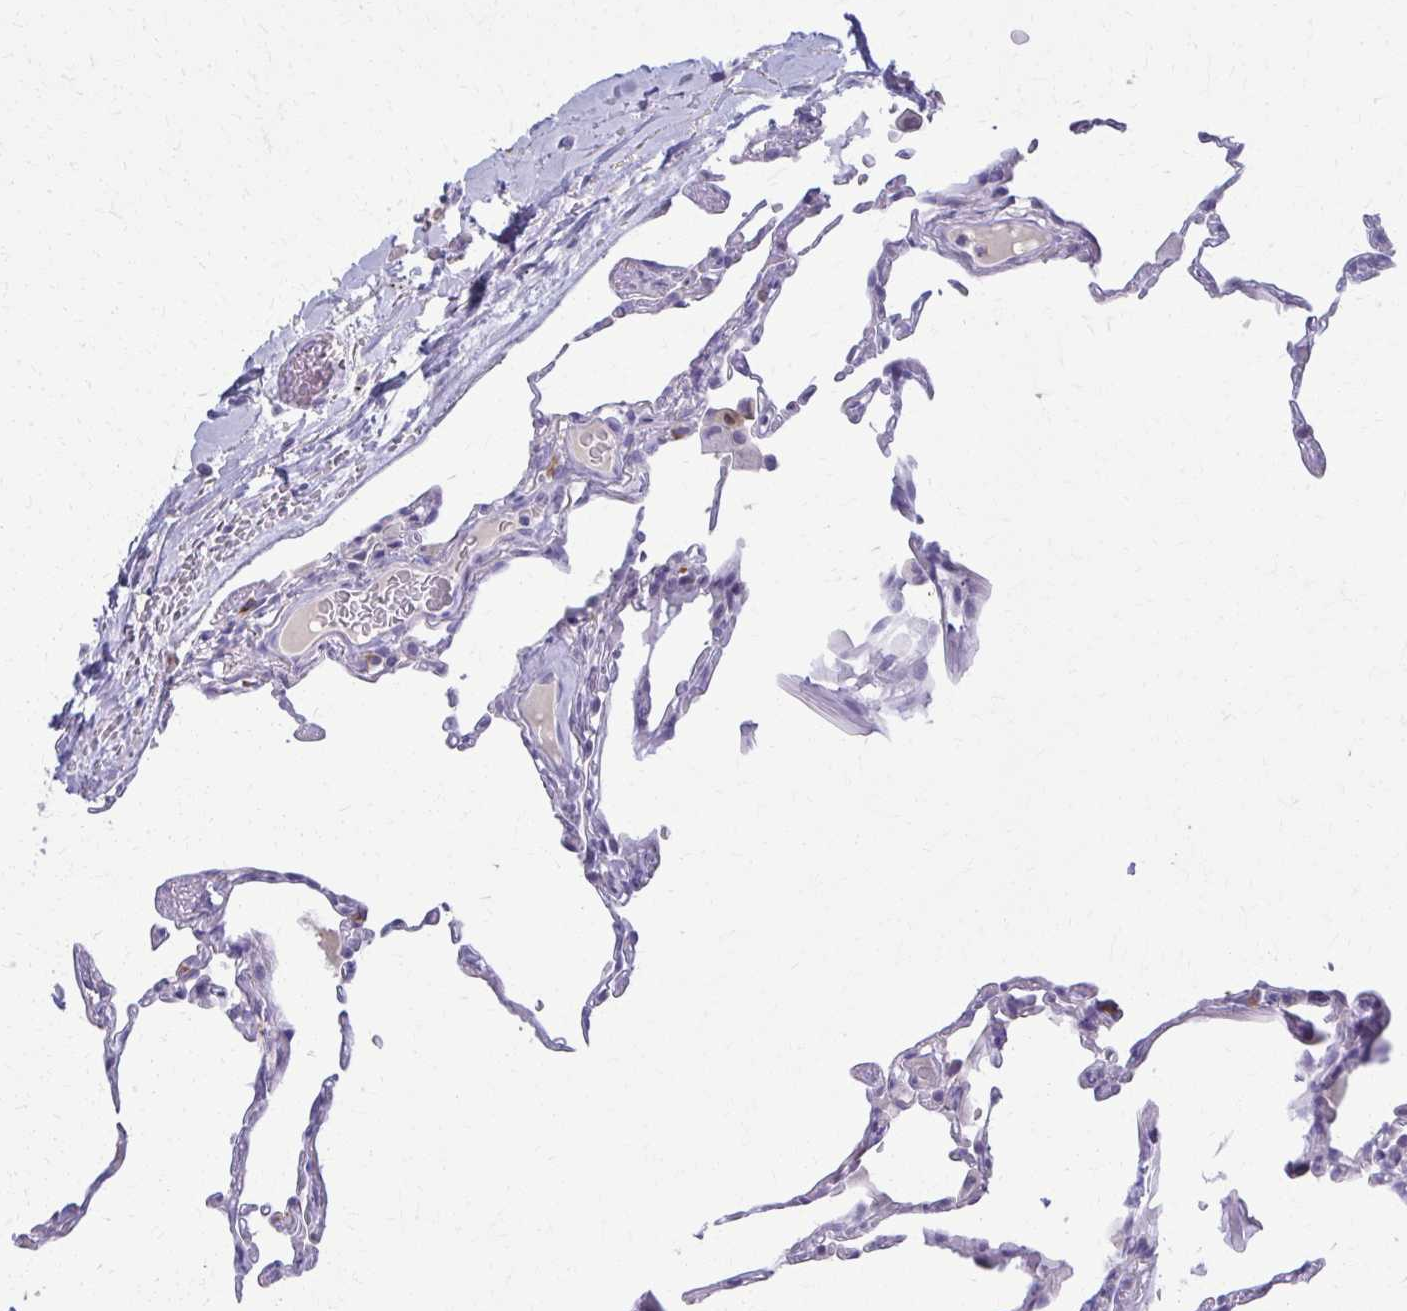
{"staining": {"intensity": "negative", "quantity": "none", "location": "none"}, "tissue": "lung", "cell_type": "Alveolar cells", "image_type": "normal", "snomed": [{"axis": "morphology", "description": "Normal tissue, NOS"}, {"axis": "topography", "description": "Lung"}], "caption": "Immunohistochemical staining of benign lung shows no significant positivity in alveolar cells.", "gene": "ENSG00000275249", "patient": {"sex": "female", "age": 57}}